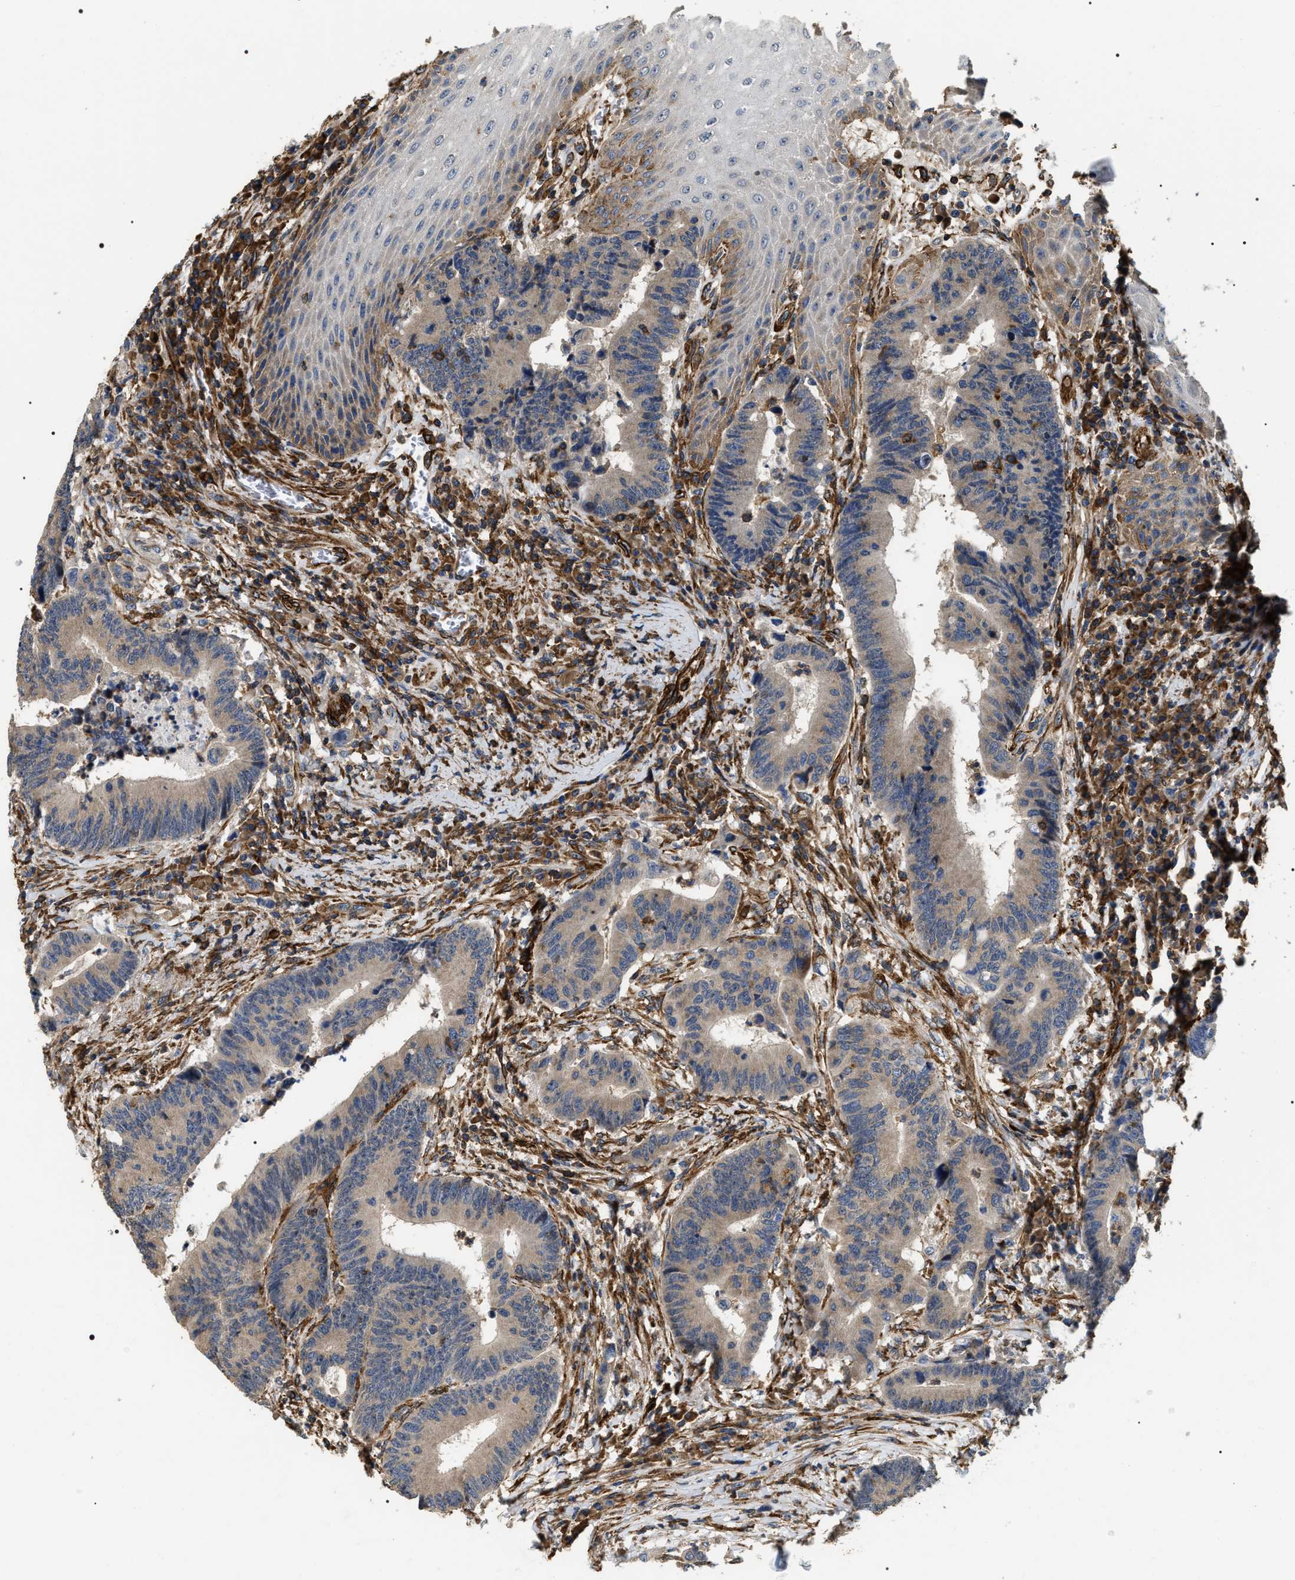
{"staining": {"intensity": "negative", "quantity": "none", "location": "none"}, "tissue": "colorectal cancer", "cell_type": "Tumor cells", "image_type": "cancer", "snomed": [{"axis": "morphology", "description": "Adenocarcinoma, NOS"}, {"axis": "topography", "description": "Rectum"}, {"axis": "topography", "description": "Anal"}], "caption": "Tumor cells are negative for protein expression in human colorectal cancer. (Brightfield microscopy of DAB immunohistochemistry at high magnification).", "gene": "ZC3HAV1L", "patient": {"sex": "female", "age": 89}}